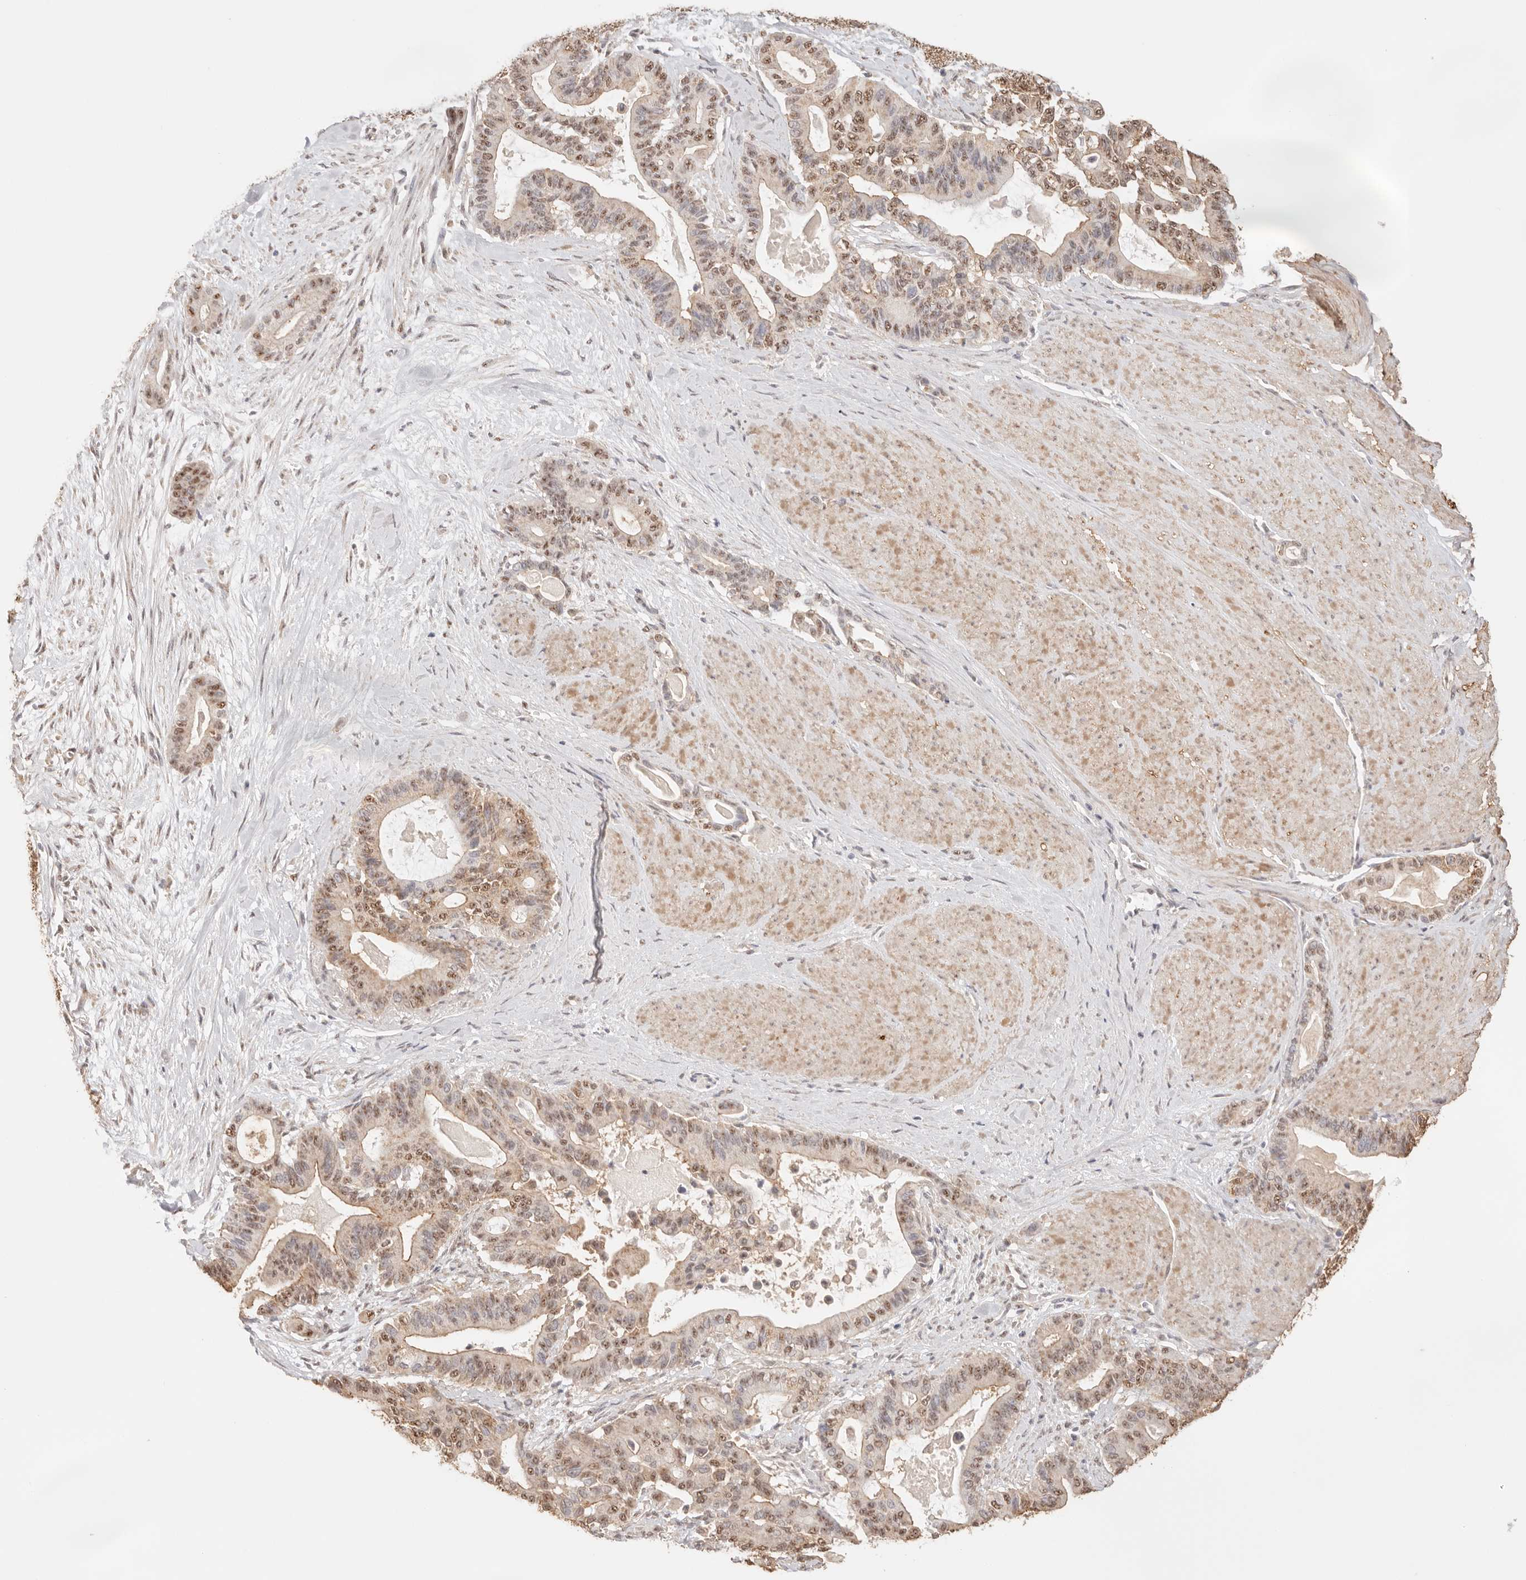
{"staining": {"intensity": "moderate", "quantity": ">75%", "location": "nuclear"}, "tissue": "pancreatic cancer", "cell_type": "Tumor cells", "image_type": "cancer", "snomed": [{"axis": "morphology", "description": "Adenocarcinoma, NOS"}, {"axis": "topography", "description": "Pancreas"}], "caption": "An immunohistochemistry (IHC) histopathology image of tumor tissue is shown. Protein staining in brown highlights moderate nuclear positivity in pancreatic adenocarcinoma within tumor cells.", "gene": "IL1R2", "patient": {"sex": "male", "age": 63}}